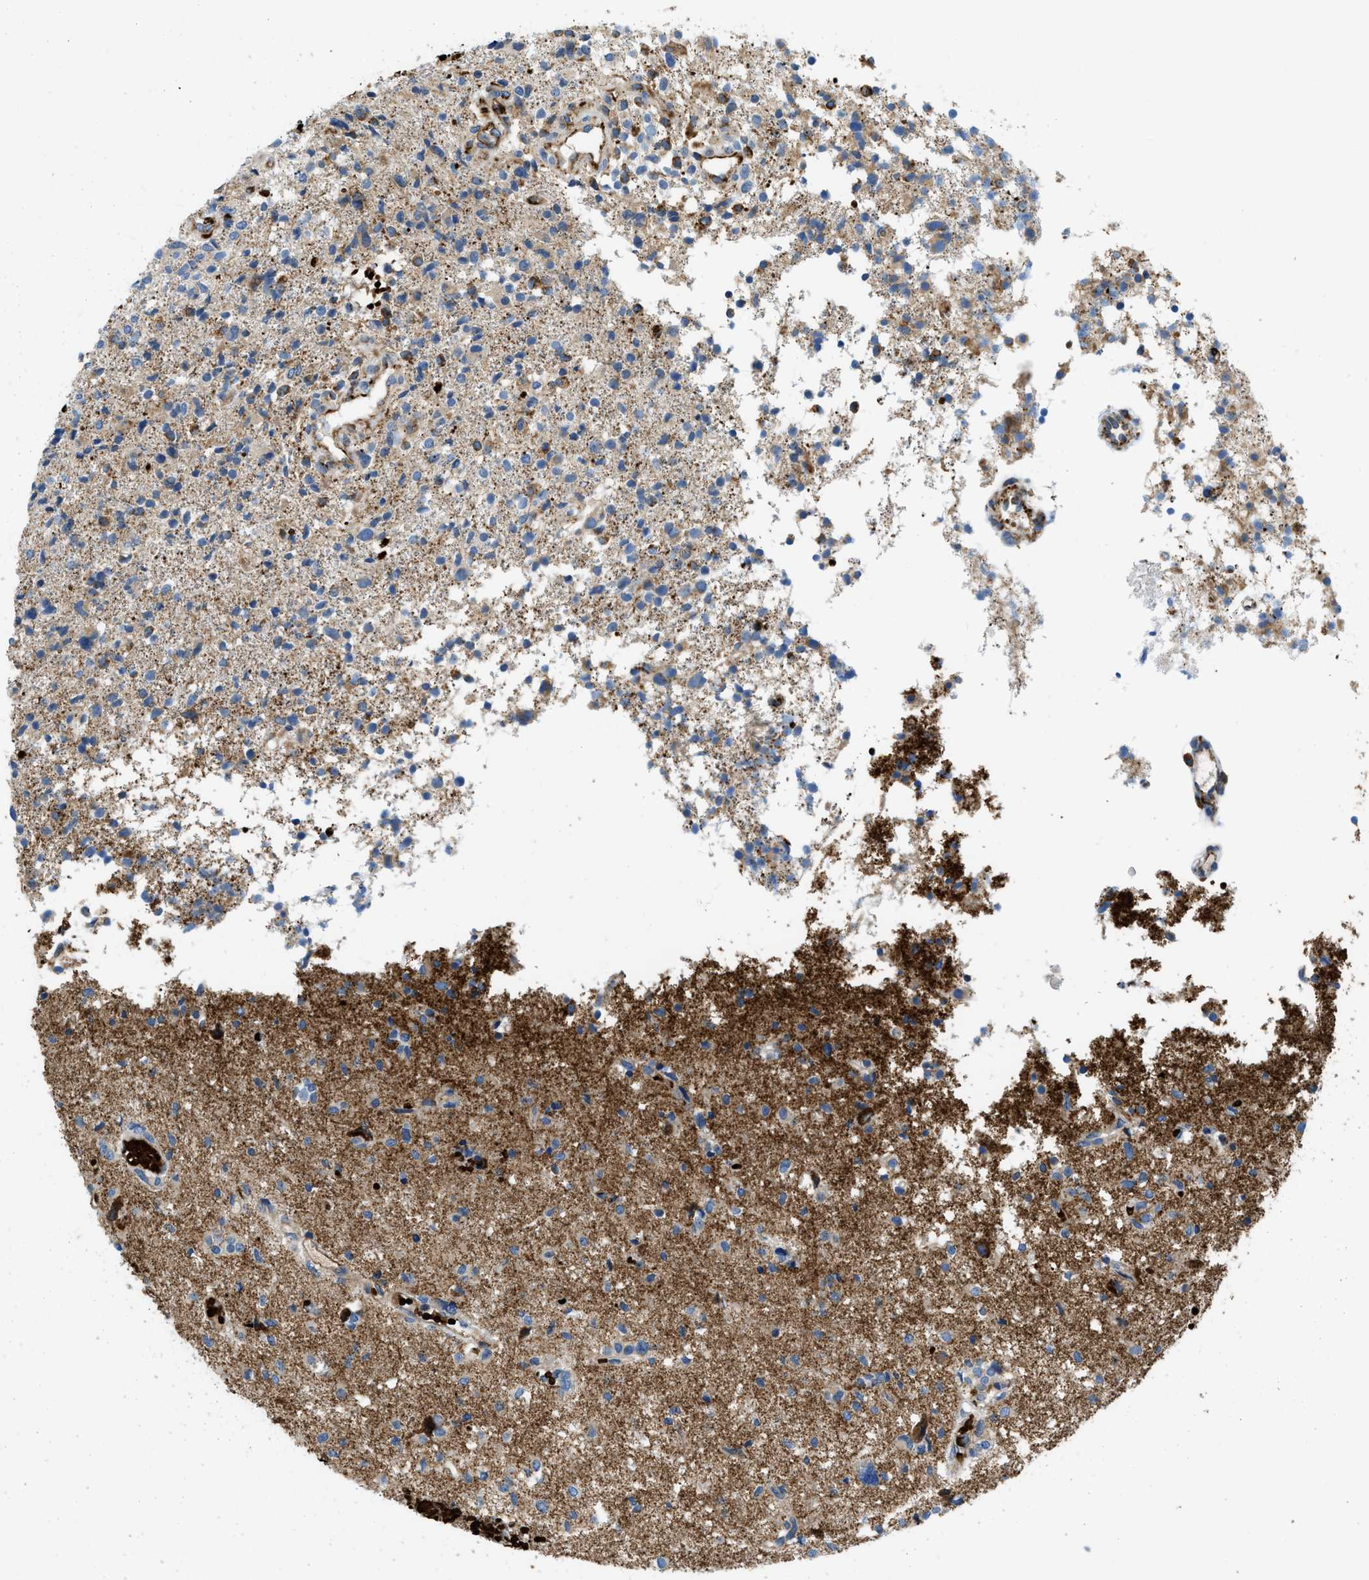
{"staining": {"intensity": "weak", "quantity": ">75%", "location": "cytoplasmic/membranous"}, "tissue": "glioma", "cell_type": "Tumor cells", "image_type": "cancer", "snomed": [{"axis": "morphology", "description": "Glioma, malignant, High grade"}, {"axis": "topography", "description": "Brain"}], "caption": "Immunohistochemistry micrograph of malignant glioma (high-grade) stained for a protein (brown), which exhibits low levels of weak cytoplasmic/membranous positivity in approximately >75% of tumor cells.", "gene": "ZNF831", "patient": {"sex": "female", "age": 59}}